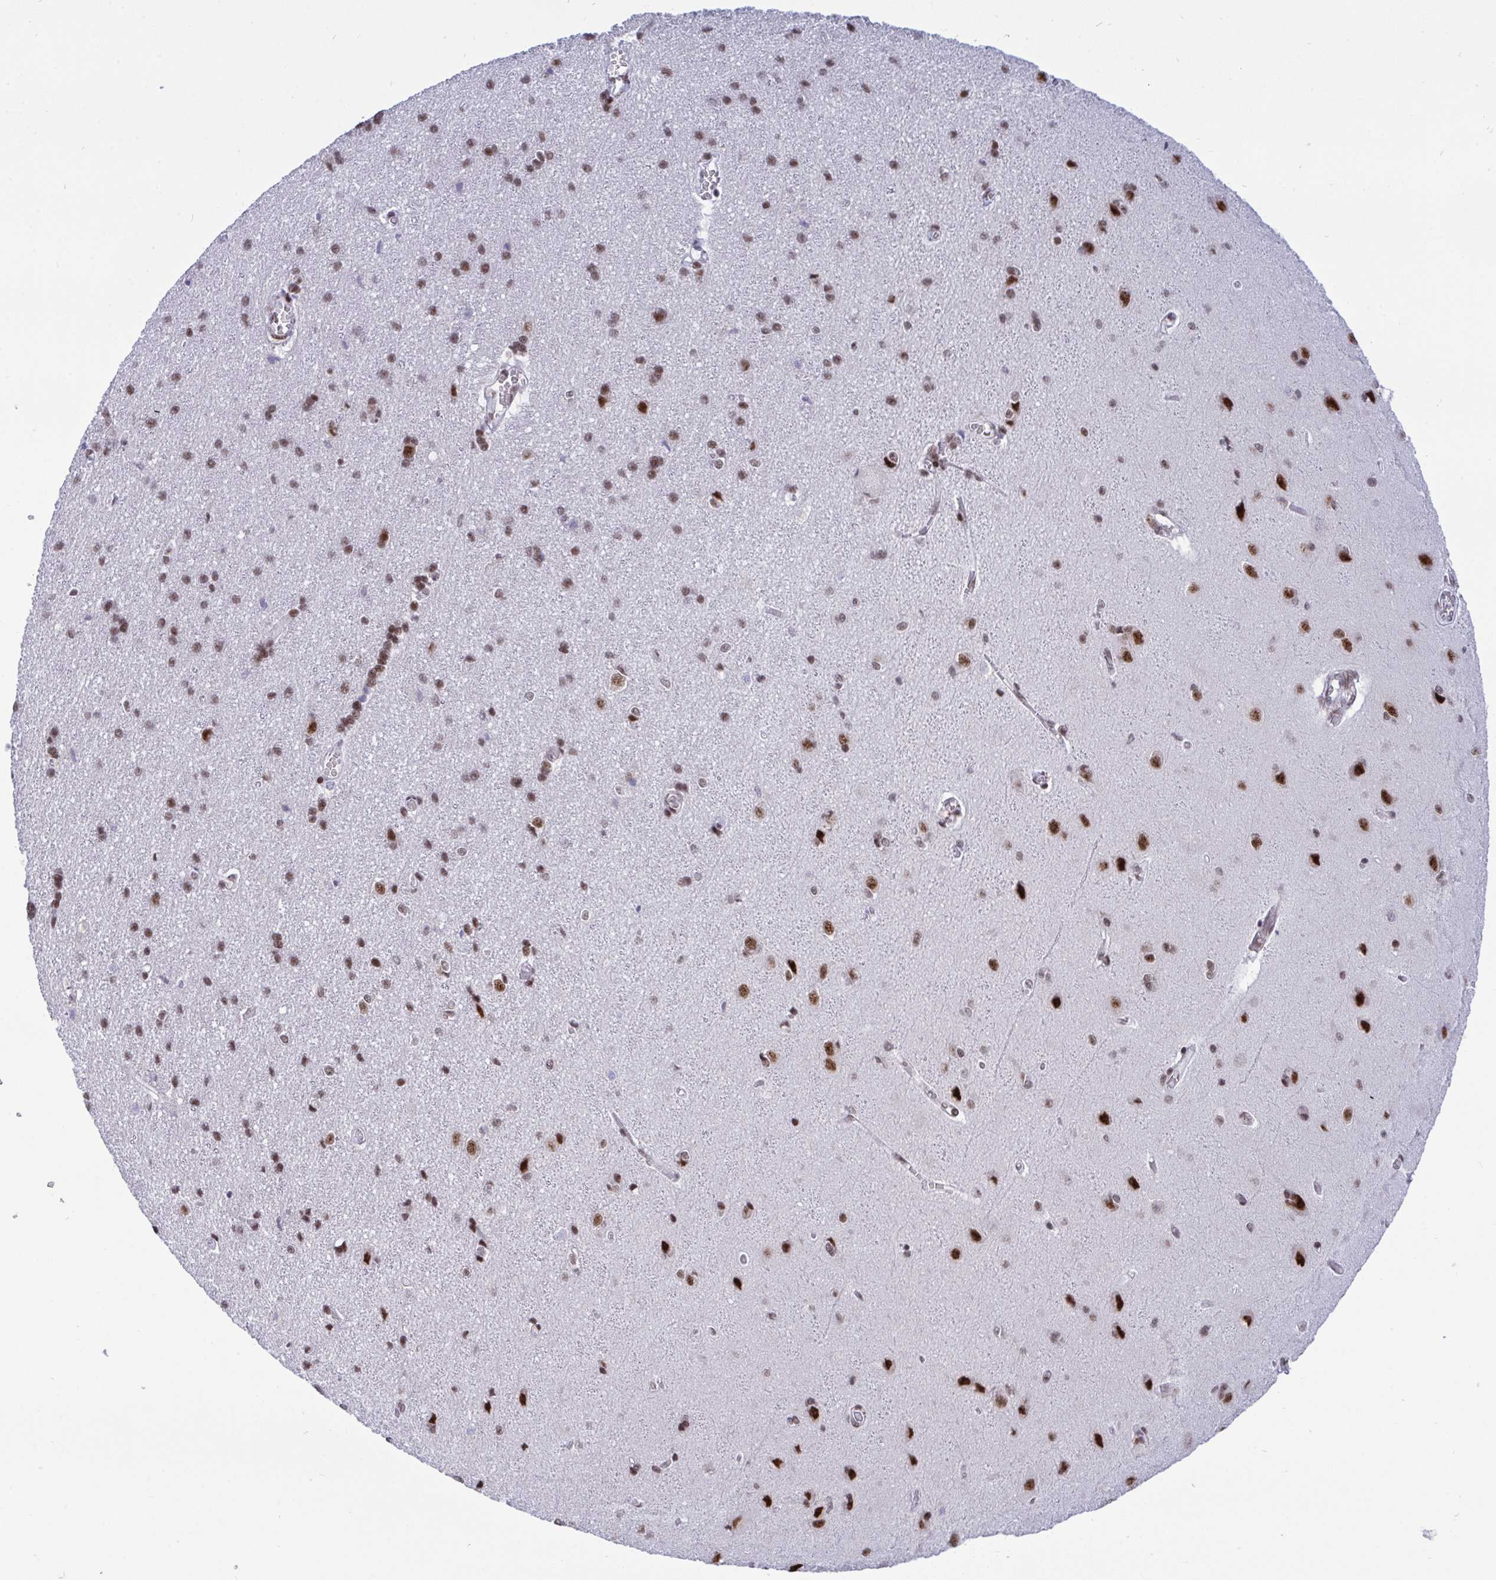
{"staining": {"intensity": "moderate", "quantity": "<25%", "location": "nuclear"}, "tissue": "cerebral cortex", "cell_type": "Endothelial cells", "image_type": "normal", "snomed": [{"axis": "morphology", "description": "Normal tissue, NOS"}, {"axis": "topography", "description": "Cerebral cortex"}], "caption": "A low amount of moderate nuclear positivity is seen in approximately <25% of endothelial cells in unremarkable cerebral cortex.", "gene": "WBP11", "patient": {"sex": "male", "age": 37}}